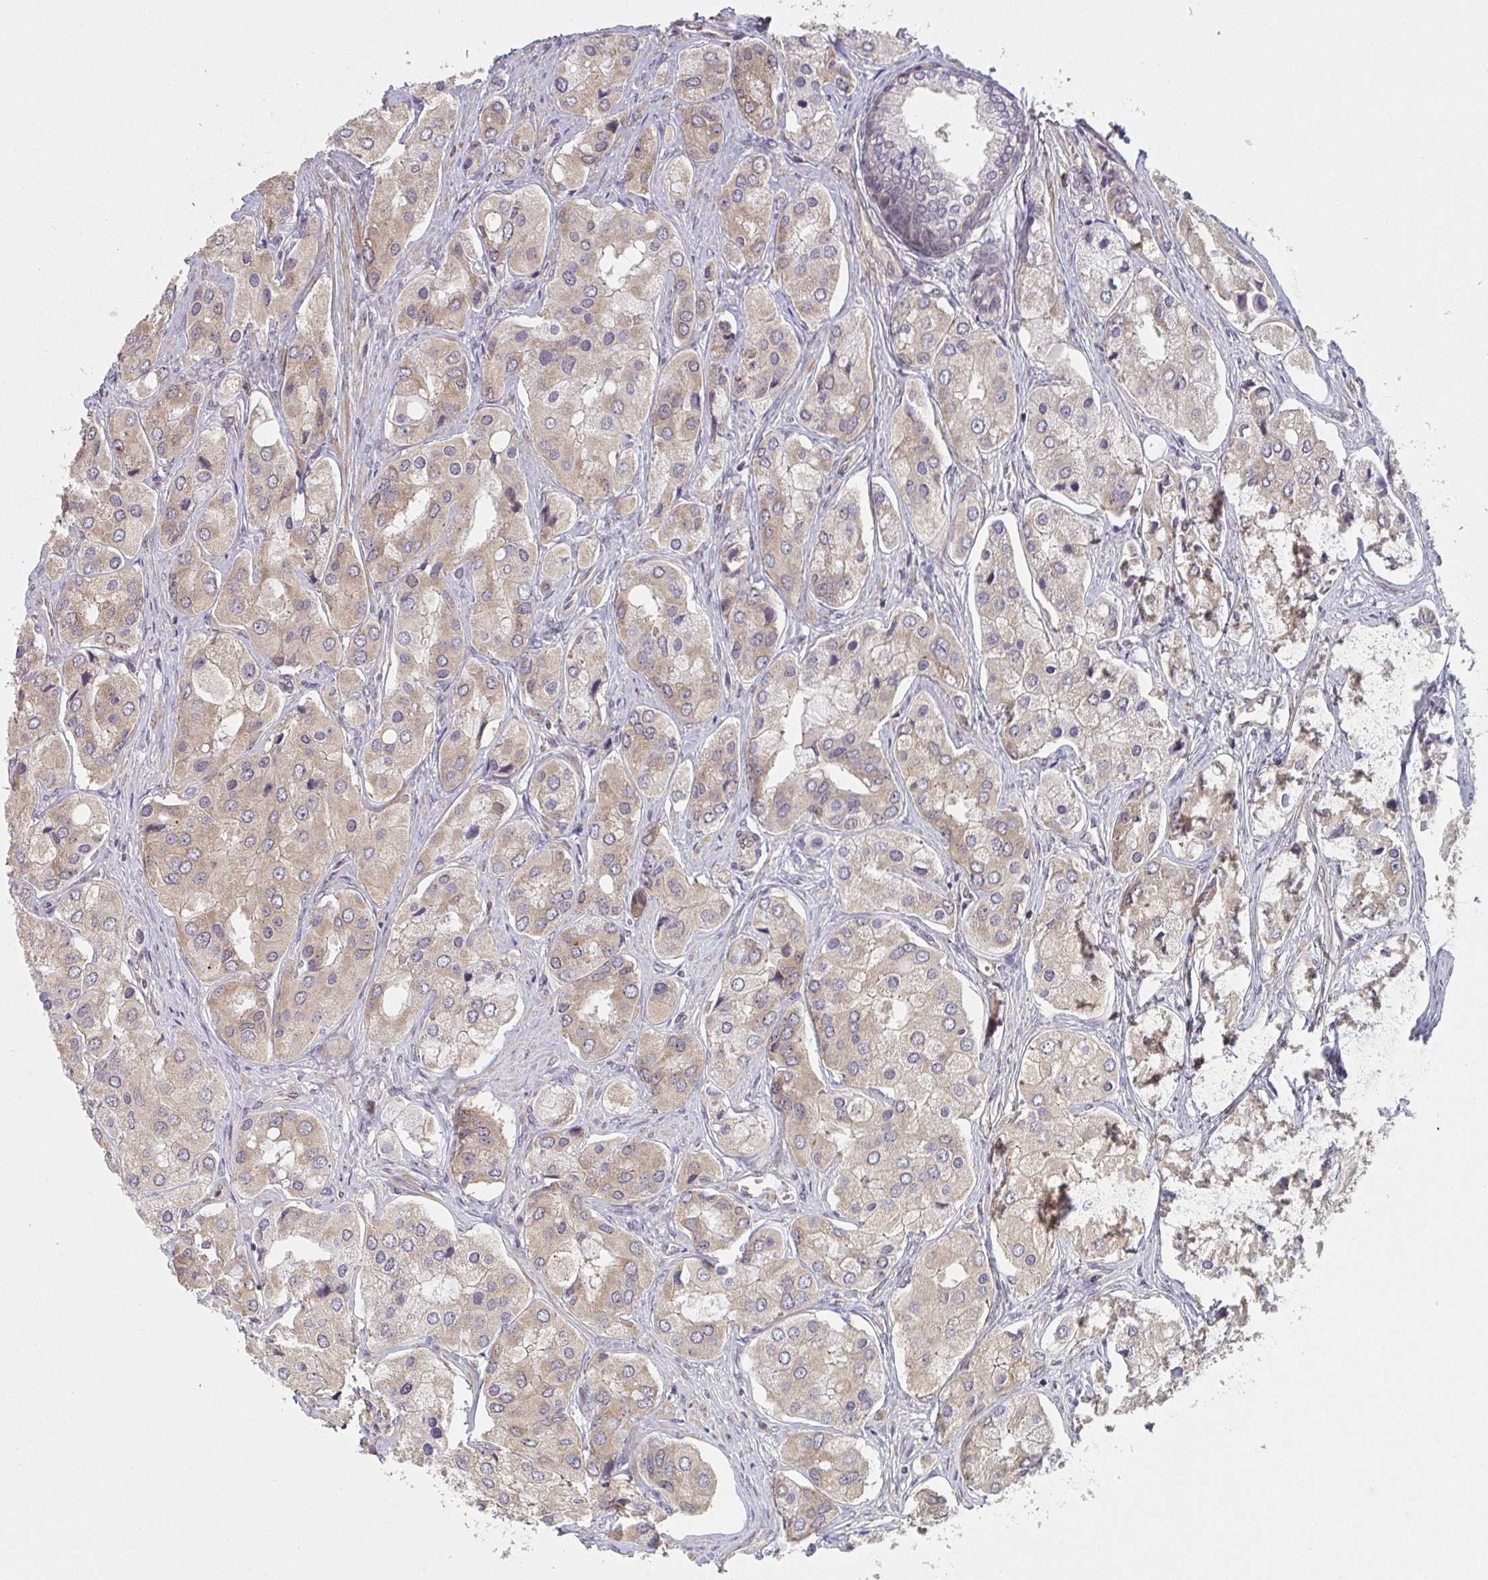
{"staining": {"intensity": "weak", "quantity": "25%-75%", "location": "cytoplasmic/membranous"}, "tissue": "prostate cancer", "cell_type": "Tumor cells", "image_type": "cancer", "snomed": [{"axis": "morphology", "description": "Adenocarcinoma, Low grade"}, {"axis": "topography", "description": "Prostate"}], "caption": "Immunohistochemistry histopathology image of prostate cancer stained for a protein (brown), which reveals low levels of weak cytoplasmic/membranous positivity in approximately 25%-75% of tumor cells.", "gene": "RANGRF", "patient": {"sex": "male", "age": 69}}